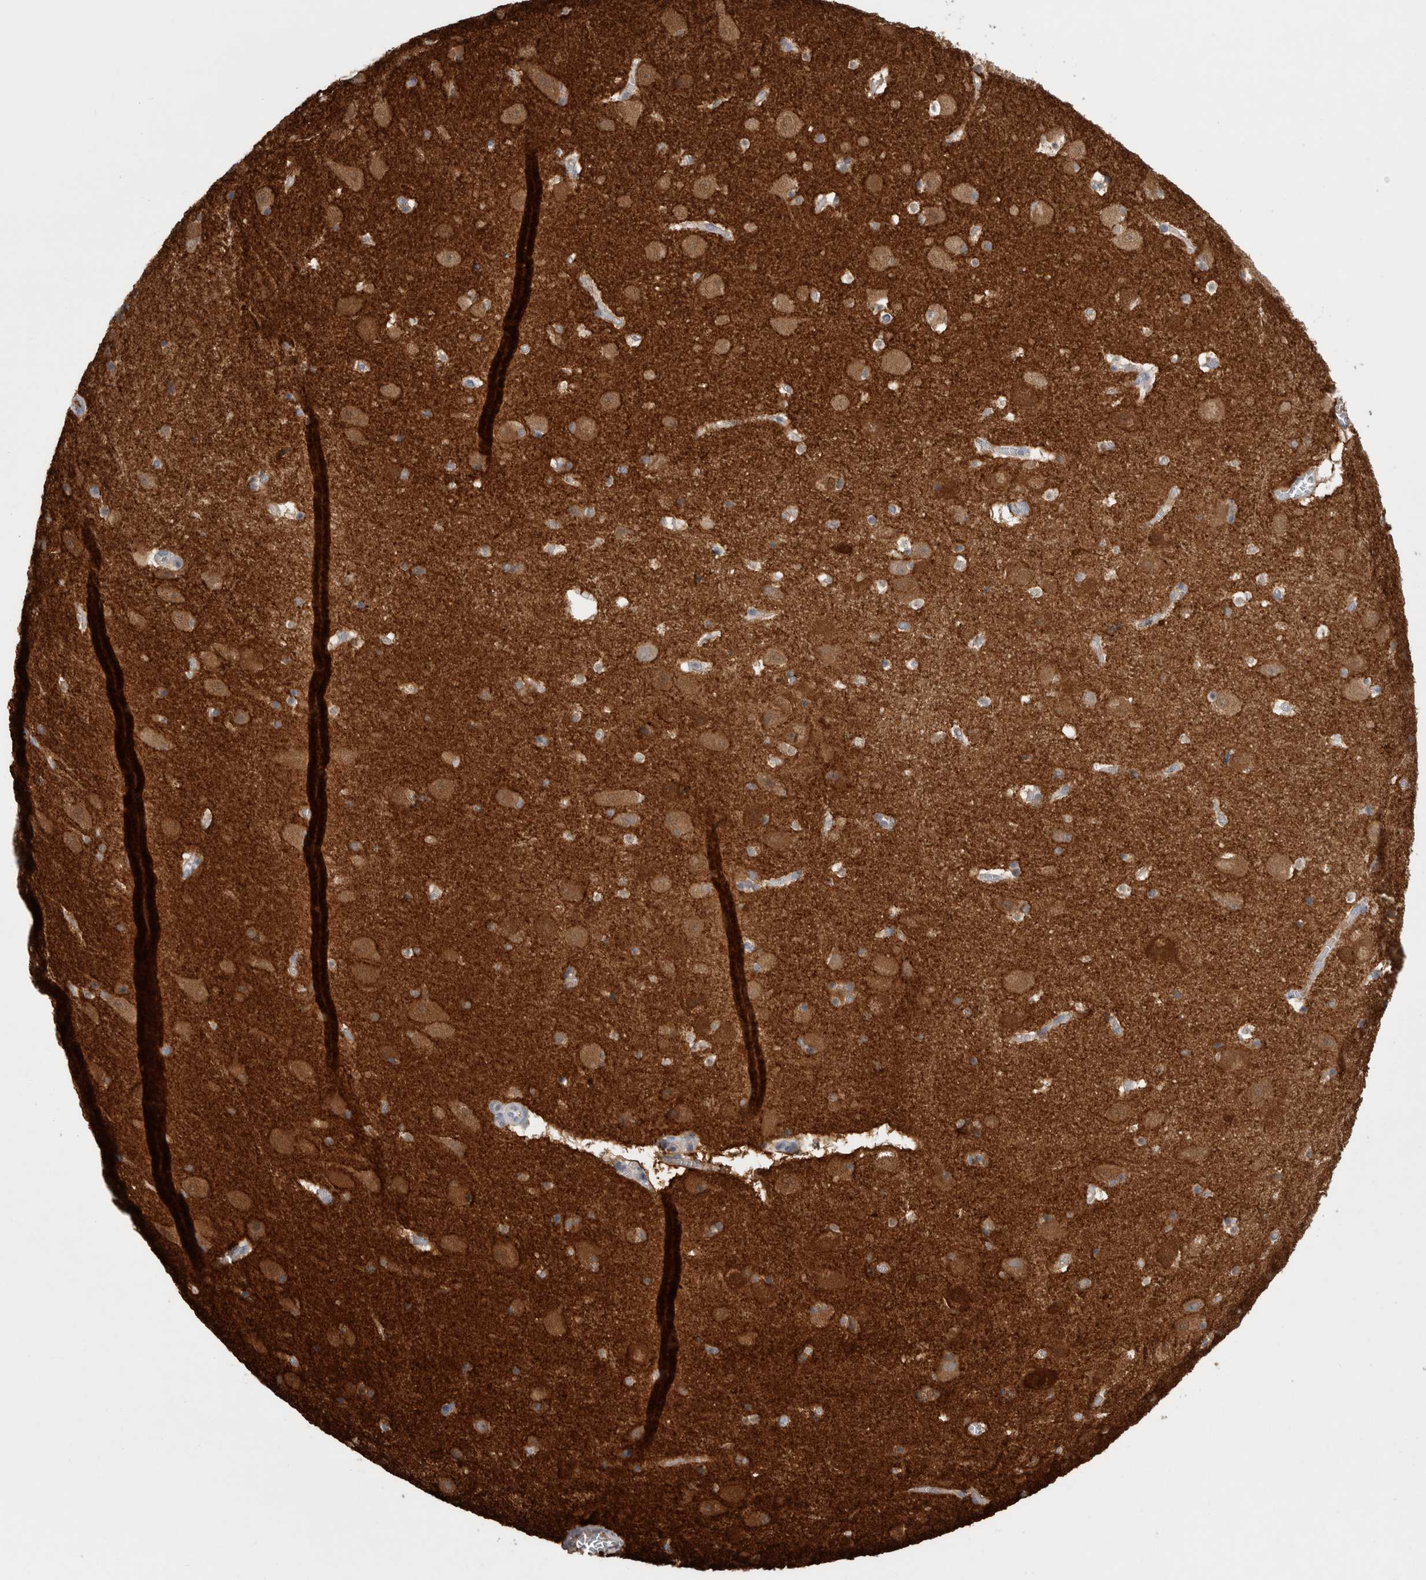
{"staining": {"intensity": "weak", "quantity": "25%-75%", "location": "cytoplasmic/membranous"}, "tissue": "hippocampus", "cell_type": "Glial cells", "image_type": "normal", "snomed": [{"axis": "morphology", "description": "Normal tissue, NOS"}, {"axis": "topography", "description": "Hippocampus"}], "caption": "Immunohistochemistry (DAB) staining of benign hippocampus reveals weak cytoplasmic/membranous protein staining in about 25%-75% of glial cells.", "gene": "PPP3CC", "patient": {"sex": "male", "age": 45}}